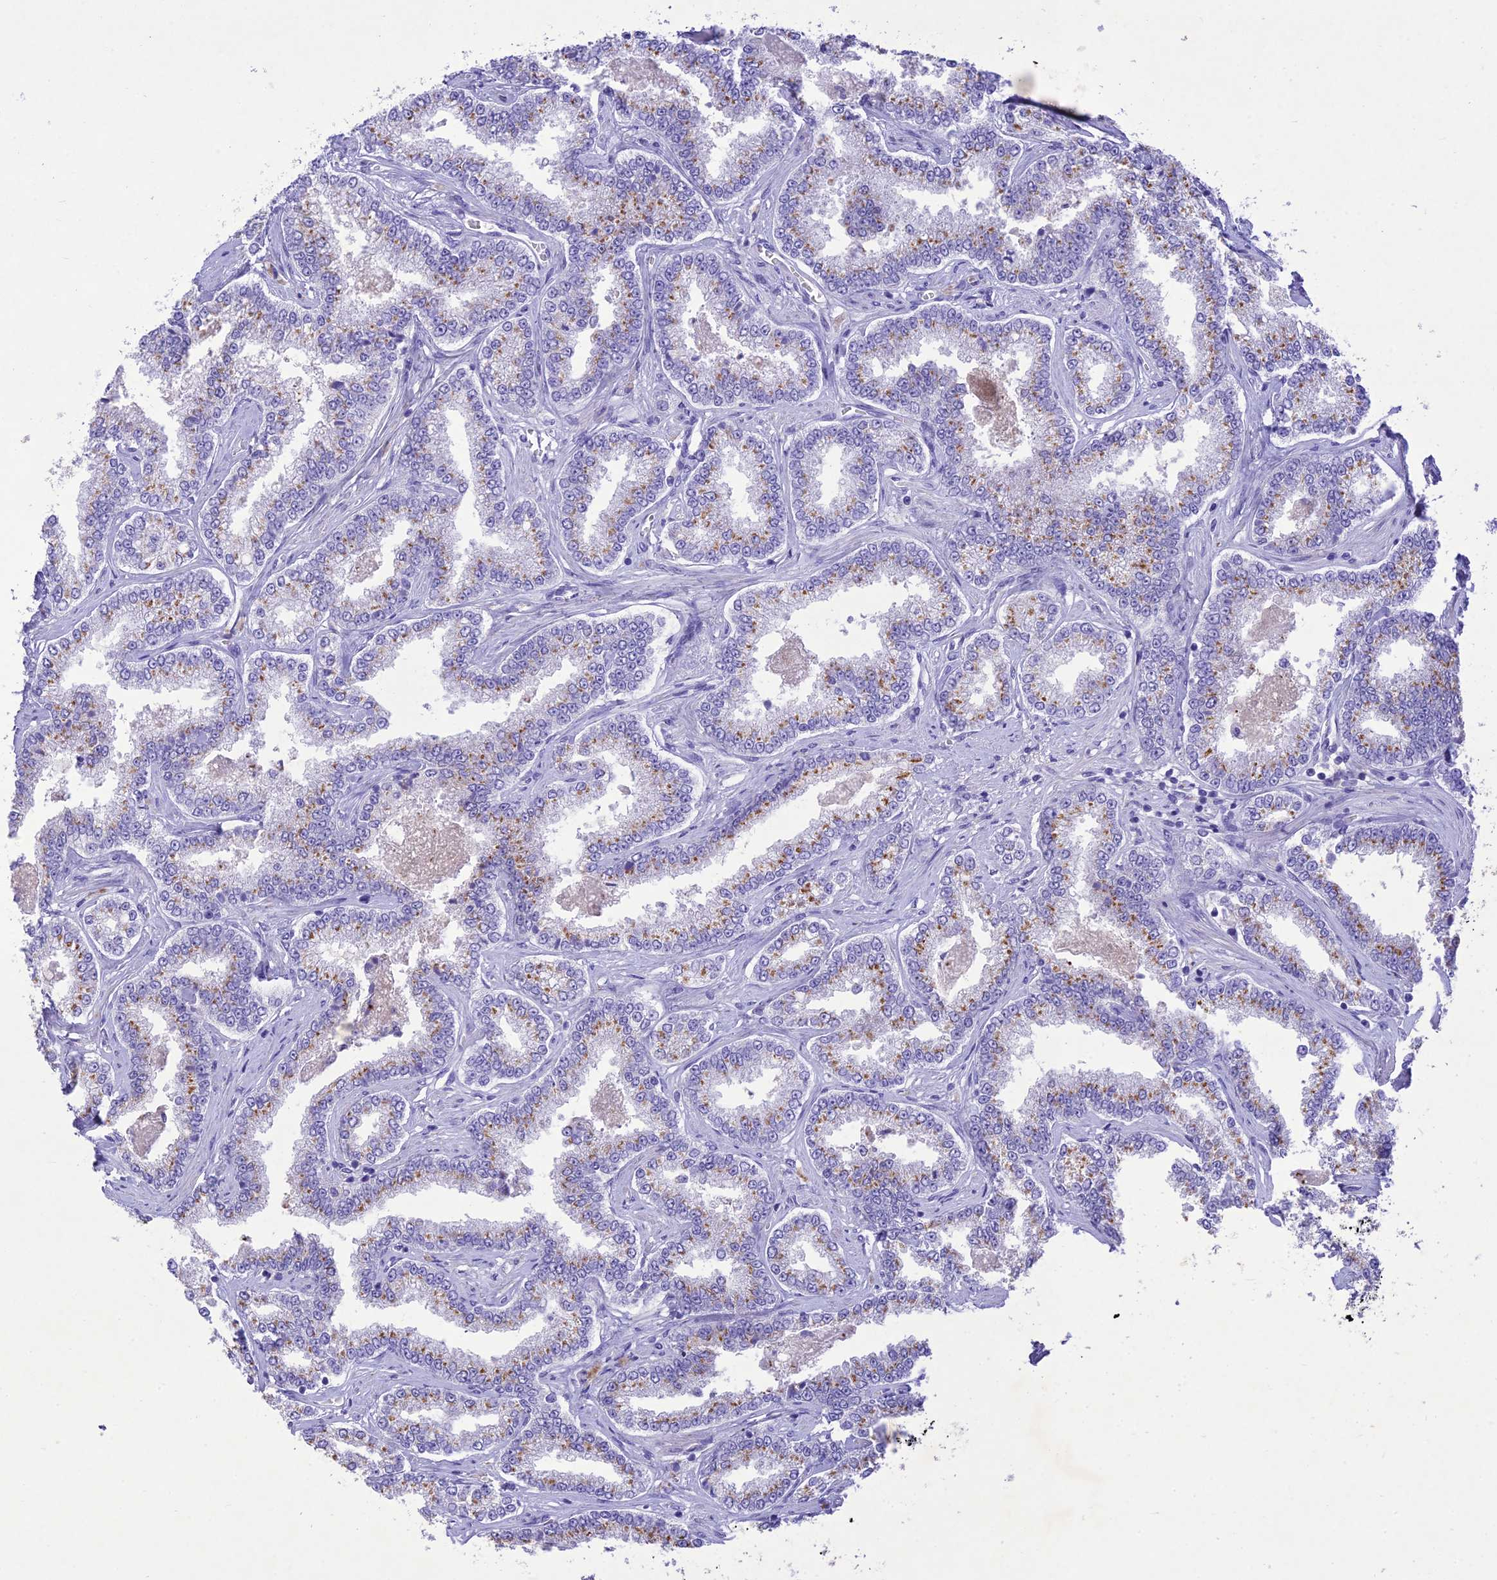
{"staining": {"intensity": "moderate", "quantity": ">75%", "location": "cytoplasmic/membranous"}, "tissue": "prostate cancer", "cell_type": "Tumor cells", "image_type": "cancer", "snomed": [{"axis": "morphology", "description": "Normal tissue, NOS"}, {"axis": "morphology", "description": "Adenocarcinoma, High grade"}, {"axis": "topography", "description": "Prostate"}], "caption": "Prostate adenocarcinoma (high-grade) stained for a protein demonstrates moderate cytoplasmic/membranous positivity in tumor cells.", "gene": "SLC13A5", "patient": {"sex": "male", "age": 83}}